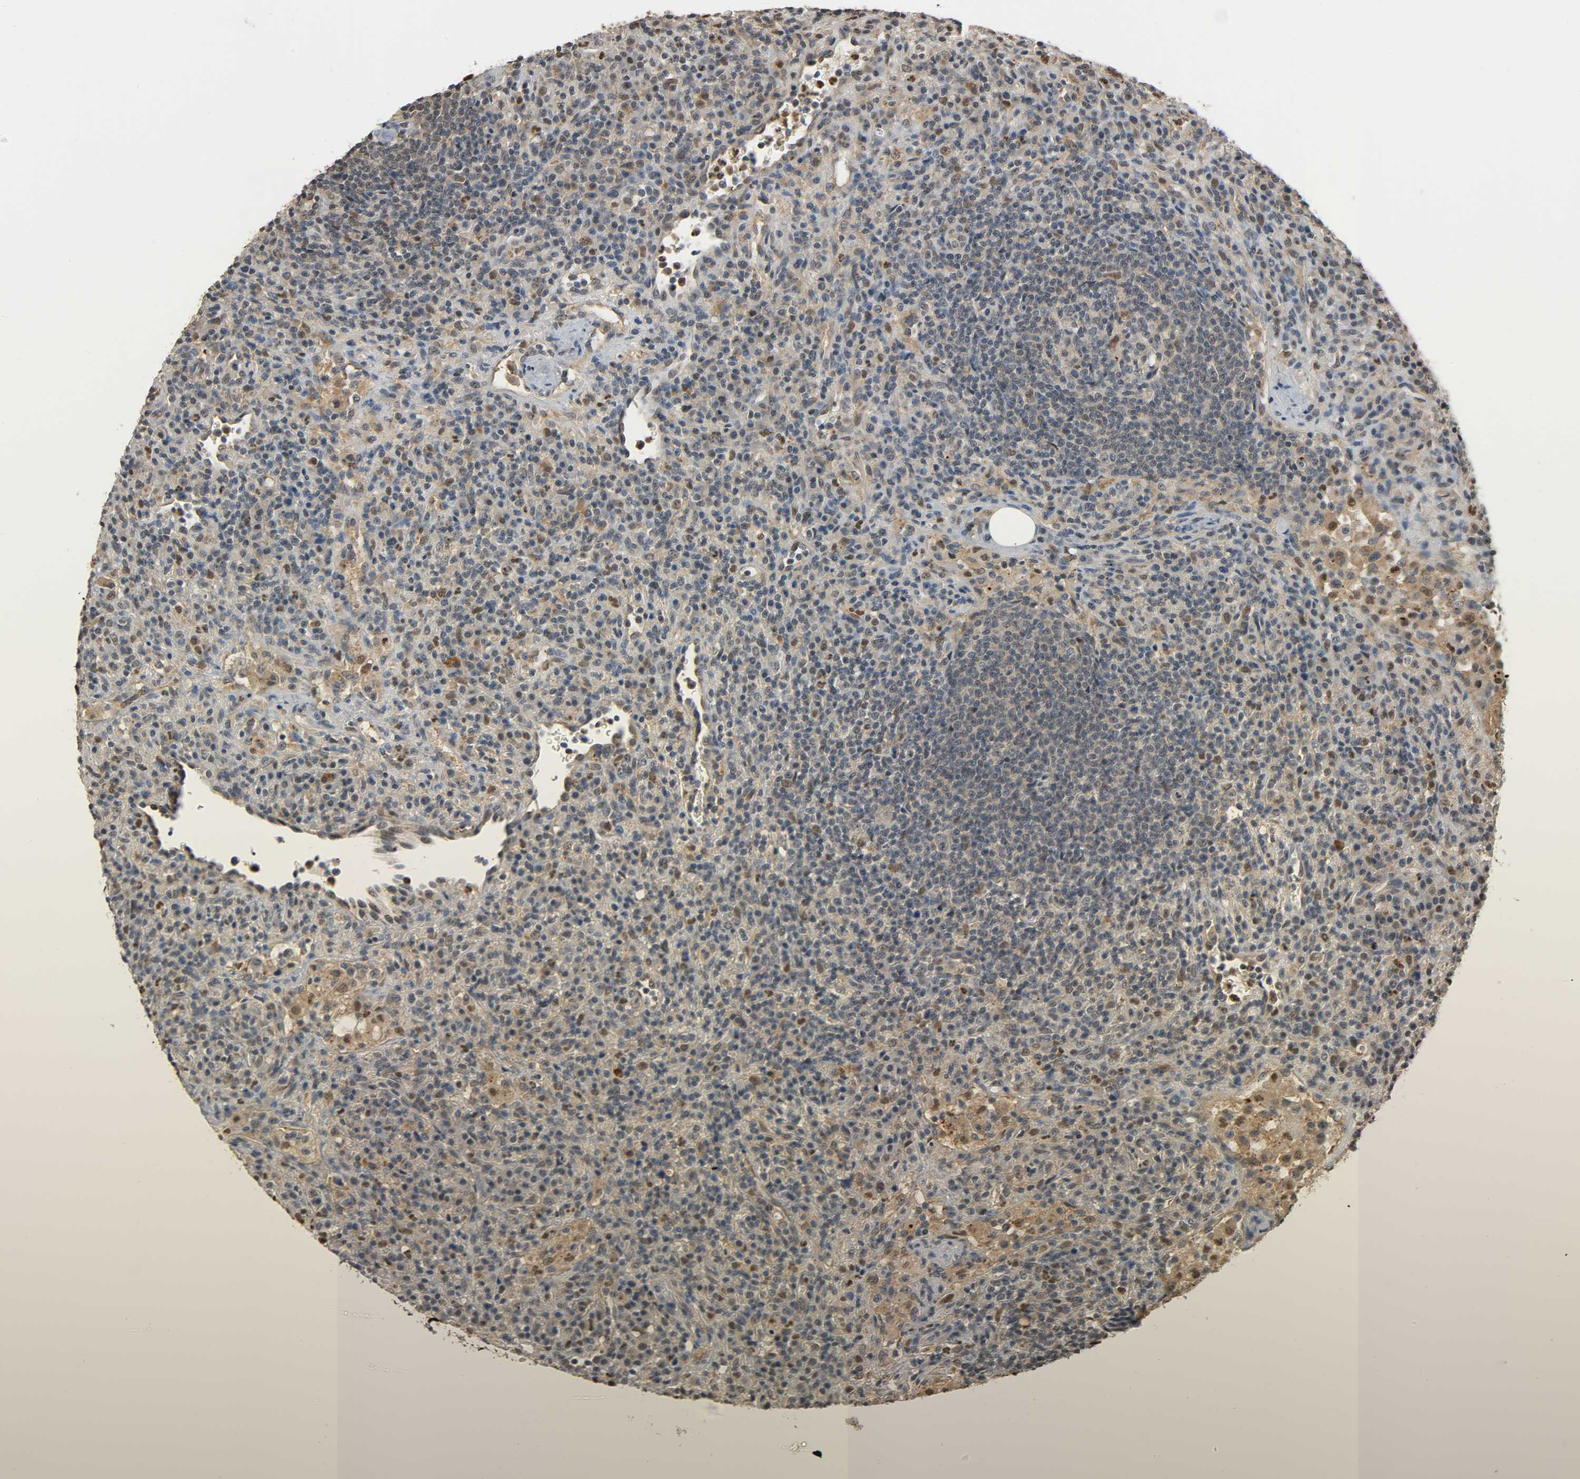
{"staining": {"intensity": "moderate", "quantity": "25%-75%", "location": "cytoplasmic/membranous,nuclear"}, "tissue": "lymphoma", "cell_type": "Tumor cells", "image_type": "cancer", "snomed": [{"axis": "morphology", "description": "Hodgkin's disease, NOS"}, {"axis": "topography", "description": "Lymph node"}], "caption": "Immunohistochemical staining of human Hodgkin's disease displays medium levels of moderate cytoplasmic/membranous and nuclear protein expression in about 25%-75% of tumor cells.", "gene": "ZFPM2", "patient": {"sex": "male", "age": 65}}